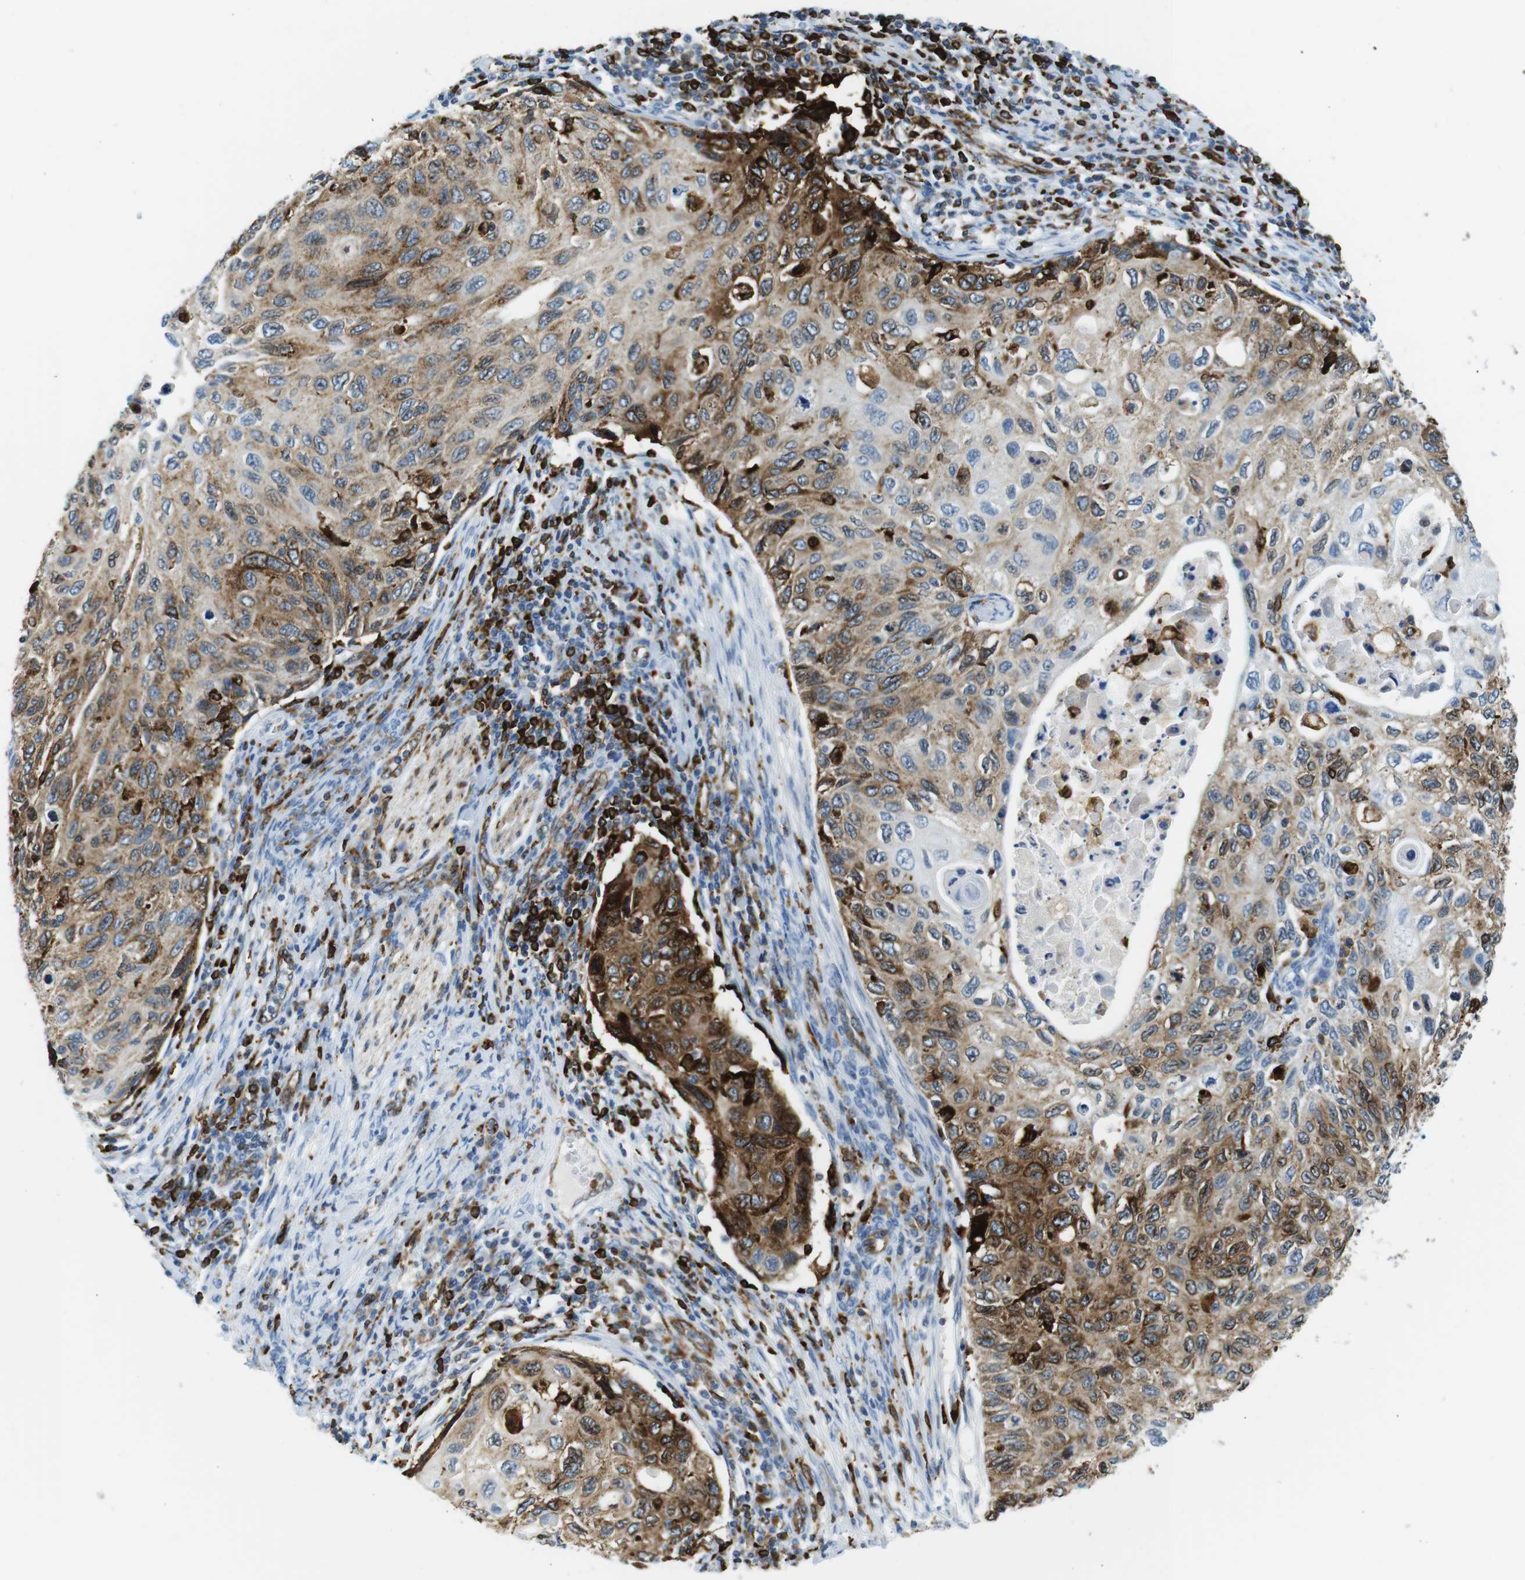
{"staining": {"intensity": "moderate", "quantity": ">75%", "location": "cytoplasmic/membranous"}, "tissue": "cervical cancer", "cell_type": "Tumor cells", "image_type": "cancer", "snomed": [{"axis": "morphology", "description": "Squamous cell carcinoma, NOS"}, {"axis": "topography", "description": "Cervix"}], "caption": "This is a micrograph of immunohistochemistry (IHC) staining of cervical cancer, which shows moderate expression in the cytoplasmic/membranous of tumor cells.", "gene": "CIITA", "patient": {"sex": "female", "age": 70}}